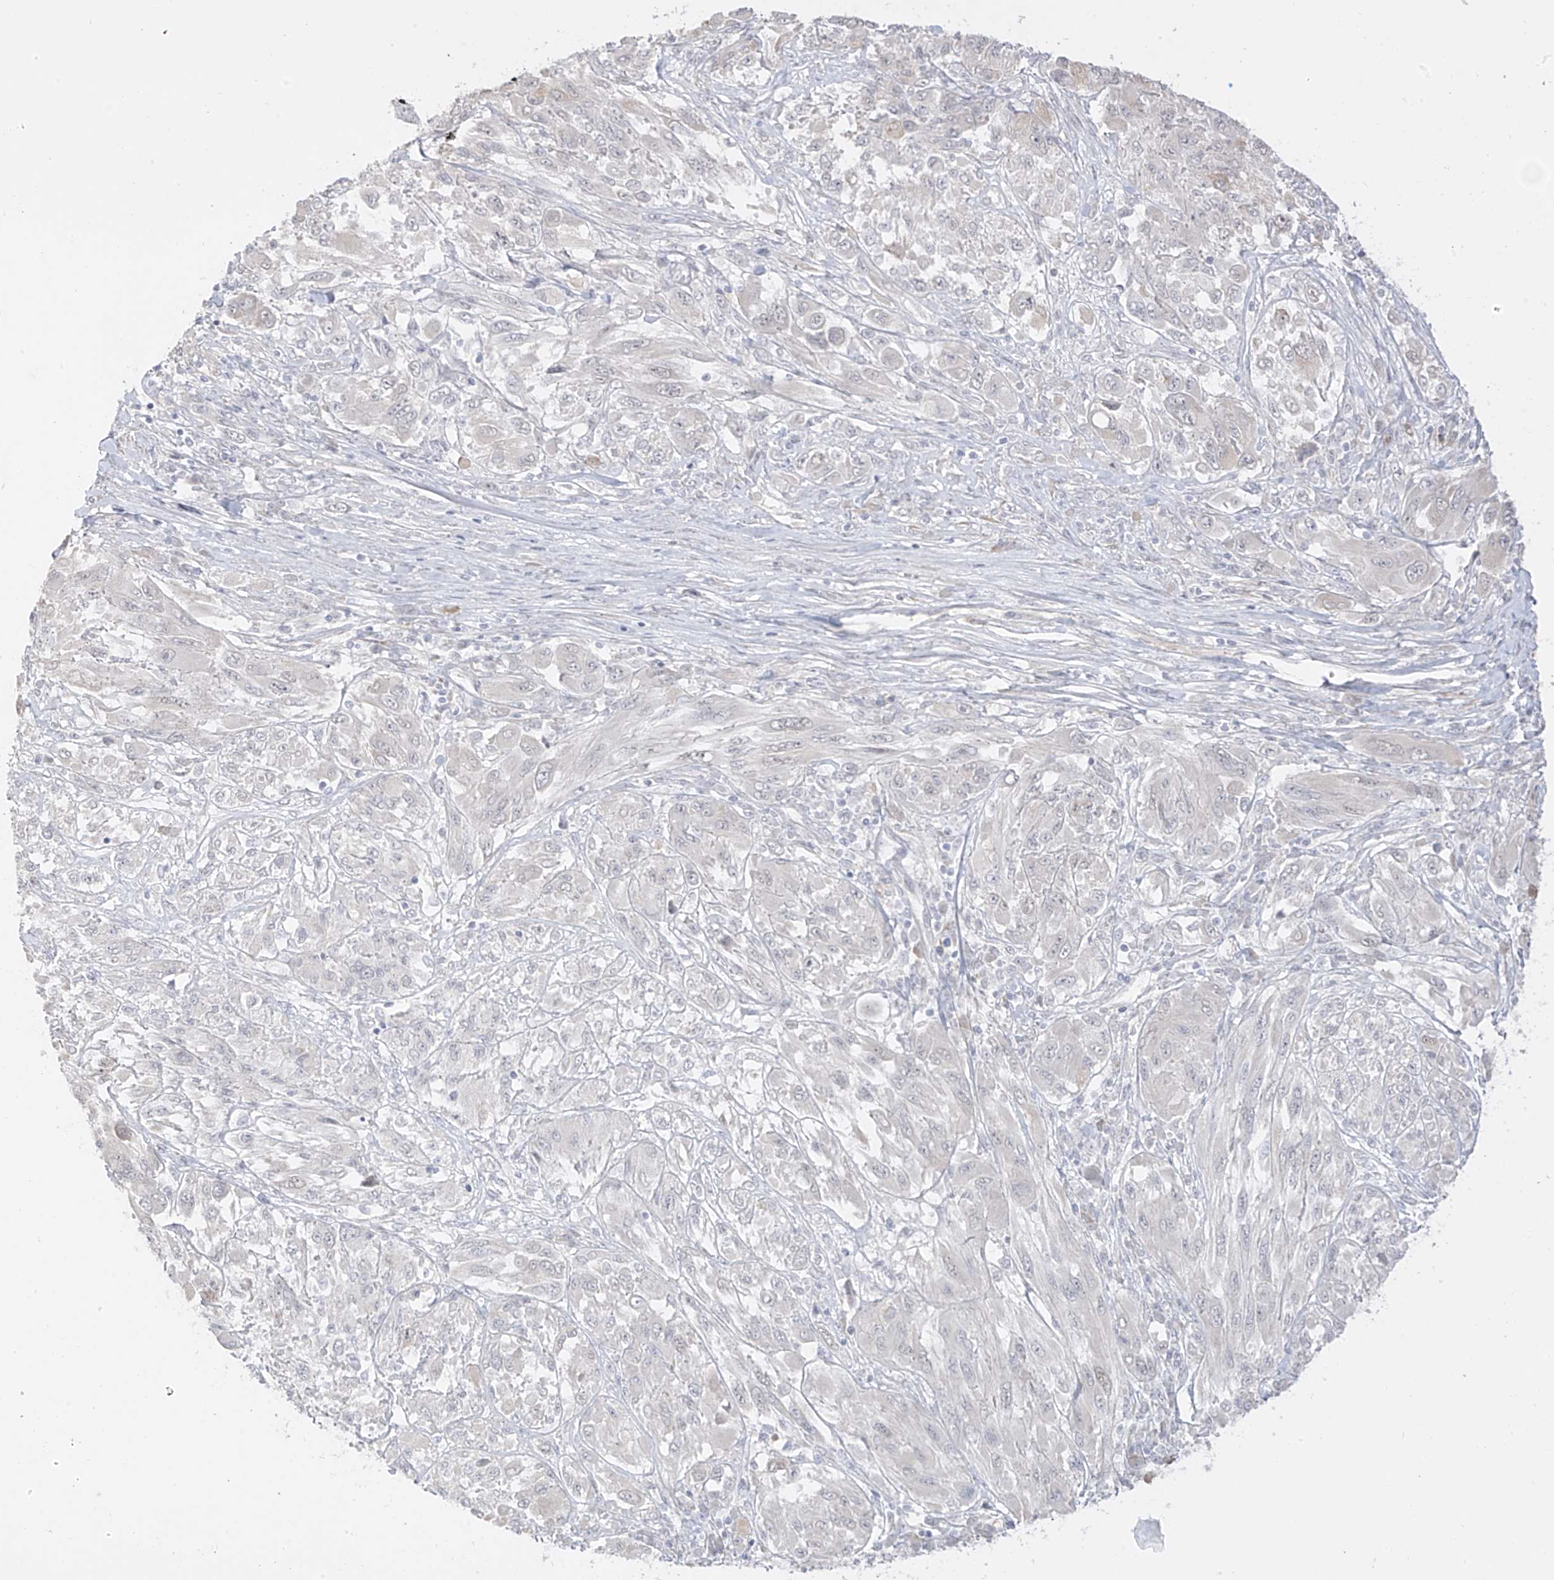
{"staining": {"intensity": "negative", "quantity": "none", "location": "none"}, "tissue": "melanoma", "cell_type": "Tumor cells", "image_type": "cancer", "snomed": [{"axis": "morphology", "description": "Malignant melanoma, NOS"}, {"axis": "topography", "description": "Skin"}], "caption": "Malignant melanoma was stained to show a protein in brown. There is no significant expression in tumor cells. (DAB (3,3'-diaminobenzidine) immunohistochemistry (IHC), high magnification).", "gene": "DCDC2", "patient": {"sex": "female", "age": 91}}